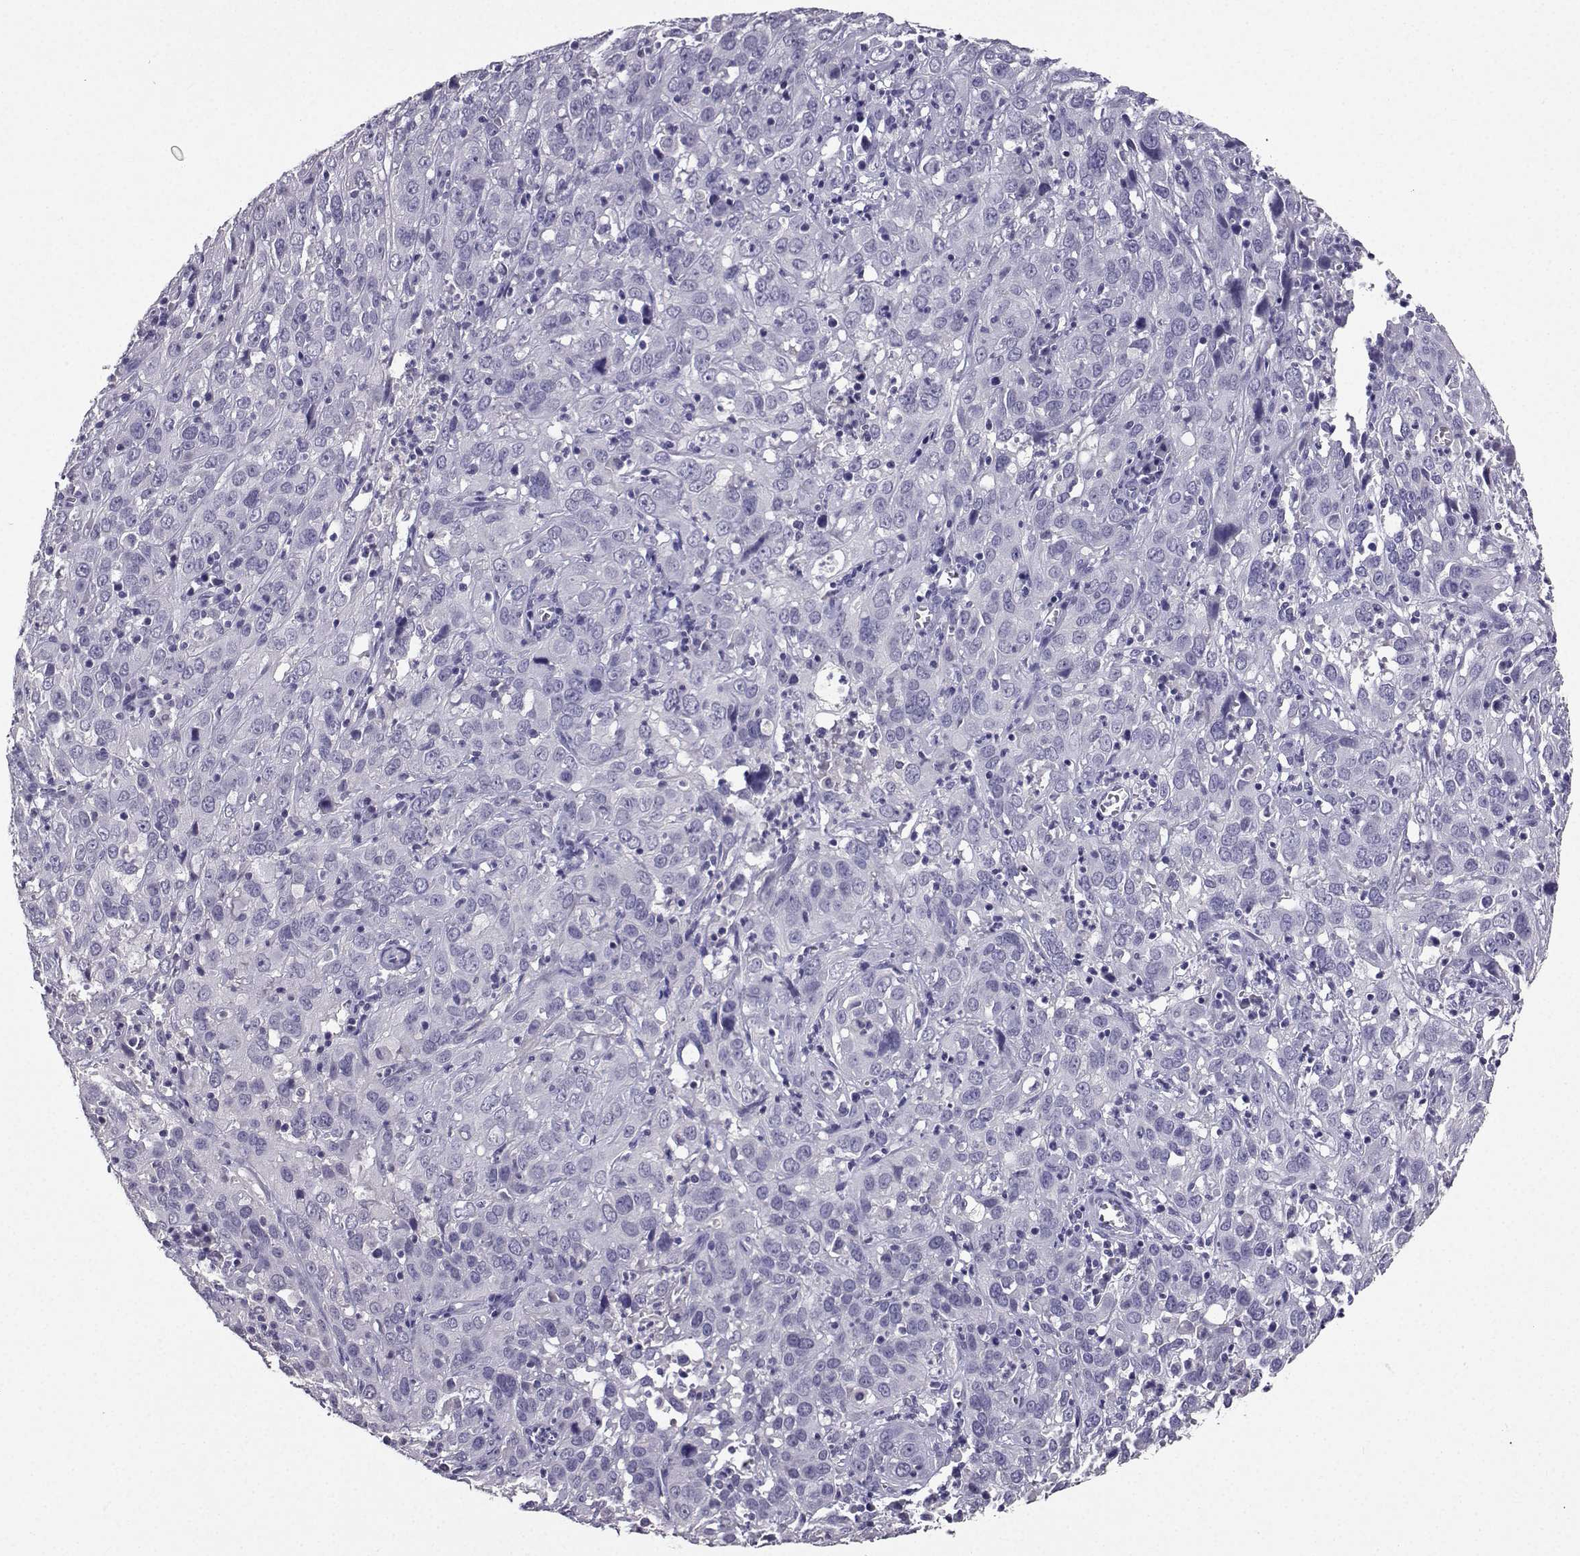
{"staining": {"intensity": "negative", "quantity": "none", "location": "none"}, "tissue": "cervical cancer", "cell_type": "Tumor cells", "image_type": "cancer", "snomed": [{"axis": "morphology", "description": "Squamous cell carcinoma, NOS"}, {"axis": "topography", "description": "Cervix"}], "caption": "This is a histopathology image of immunohistochemistry (IHC) staining of cervical squamous cell carcinoma, which shows no positivity in tumor cells.", "gene": "SPAG11B", "patient": {"sex": "female", "age": 32}}